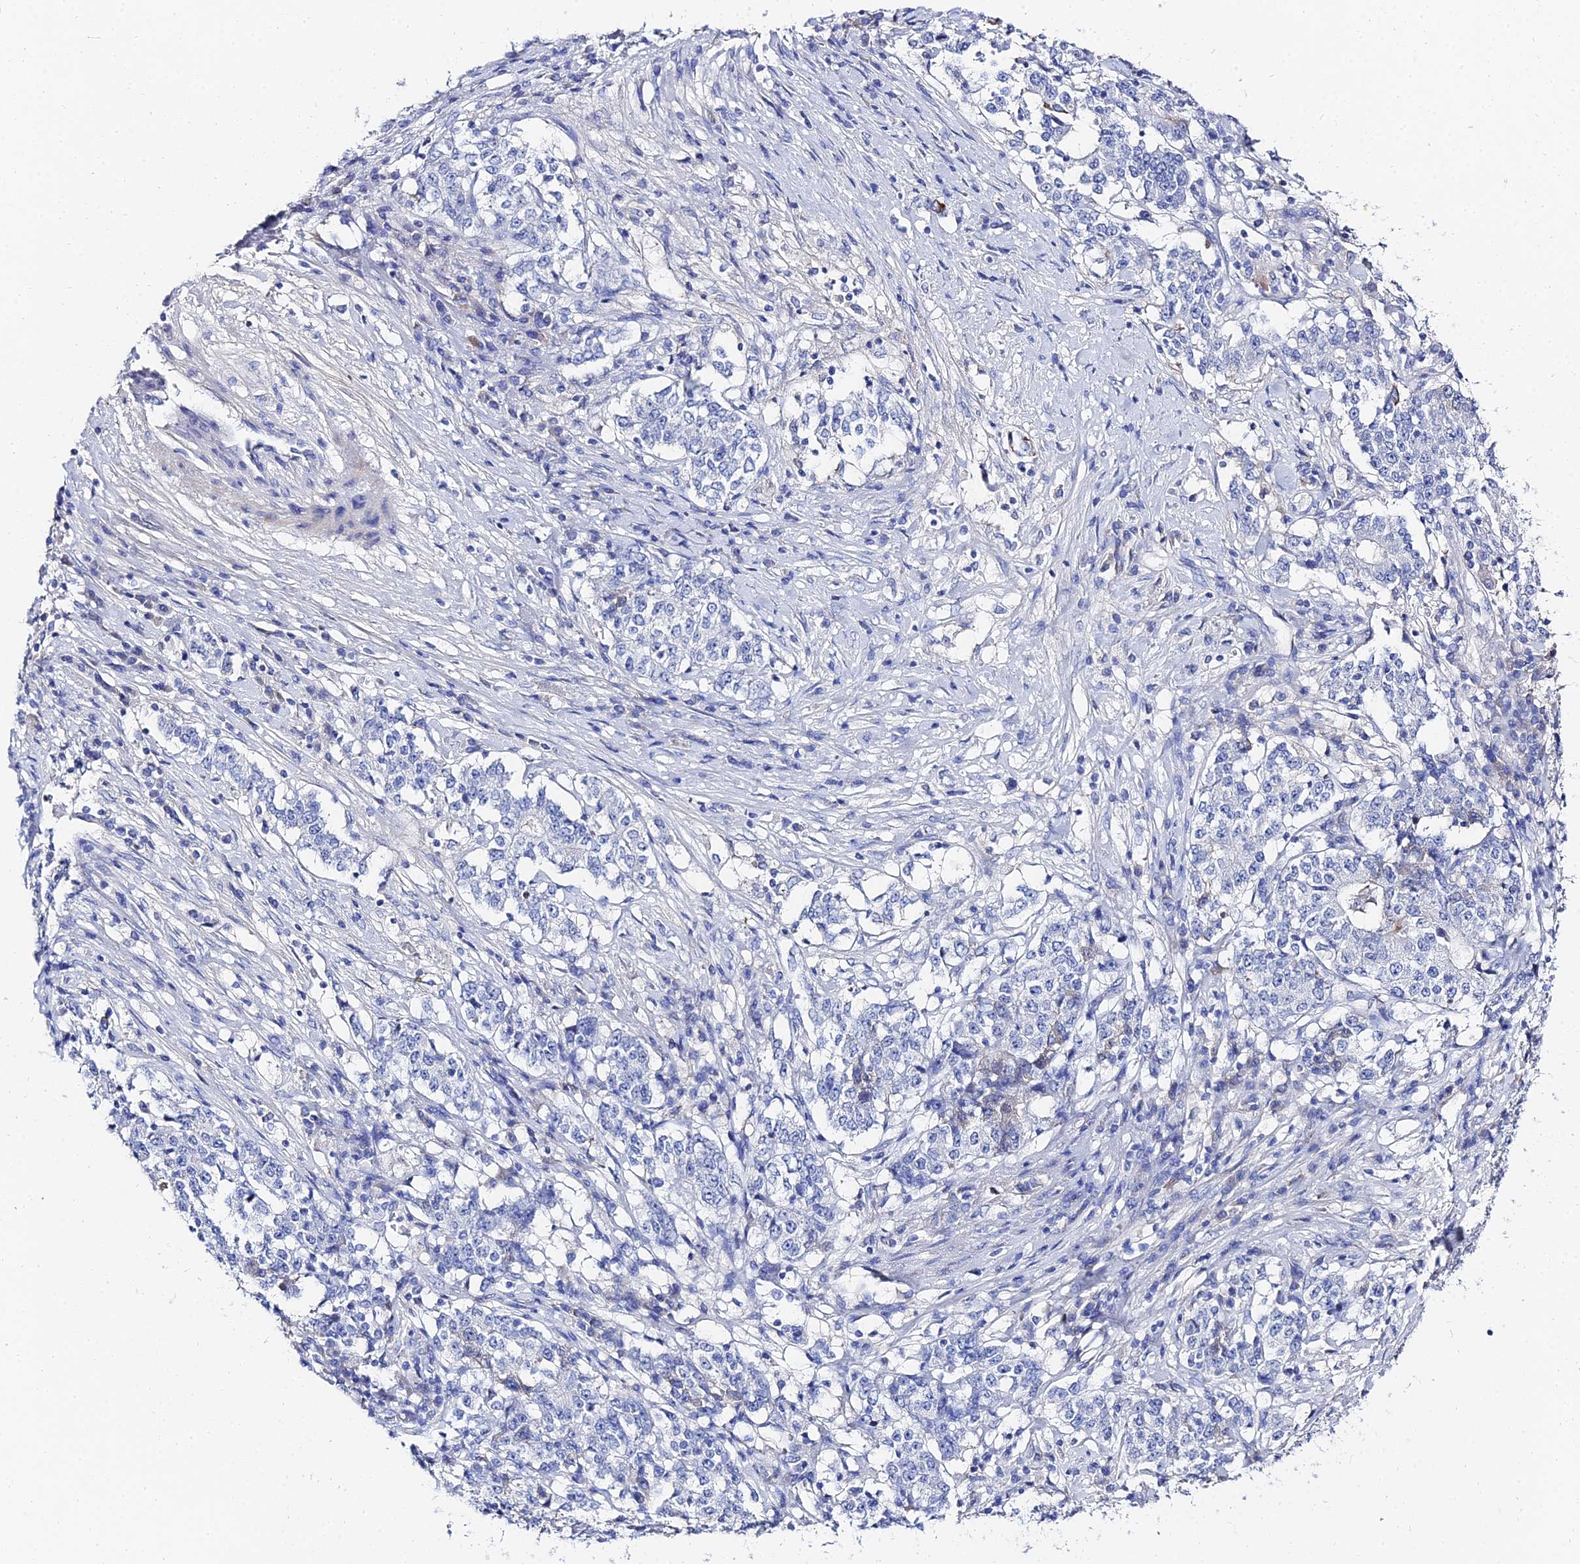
{"staining": {"intensity": "negative", "quantity": "none", "location": "none"}, "tissue": "stomach cancer", "cell_type": "Tumor cells", "image_type": "cancer", "snomed": [{"axis": "morphology", "description": "Adenocarcinoma, NOS"}, {"axis": "topography", "description": "Stomach"}], "caption": "DAB (3,3'-diaminobenzidine) immunohistochemical staining of adenocarcinoma (stomach) demonstrates no significant expression in tumor cells.", "gene": "KRT17", "patient": {"sex": "male", "age": 59}}